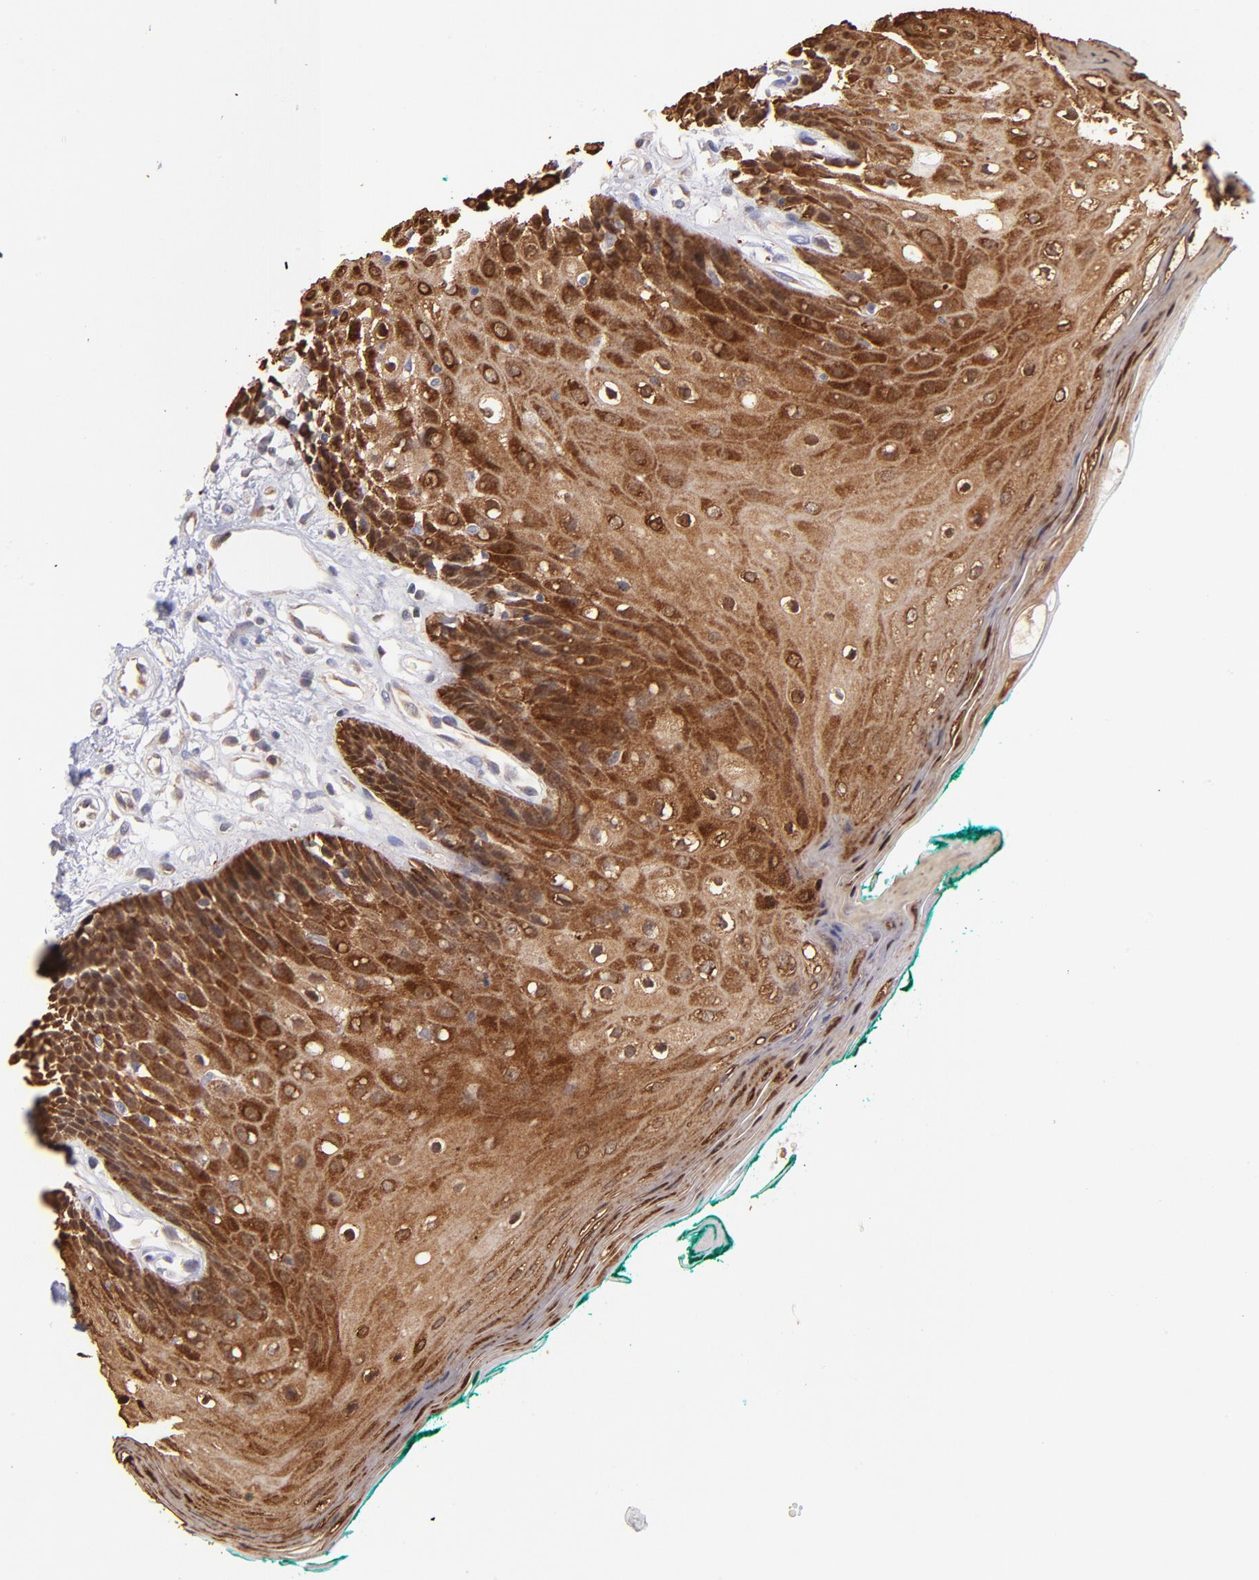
{"staining": {"intensity": "strong", "quantity": ">75%", "location": "cytoplasmic/membranous,nuclear"}, "tissue": "oral mucosa", "cell_type": "Squamous epithelial cells", "image_type": "normal", "snomed": [{"axis": "morphology", "description": "Normal tissue, NOS"}, {"axis": "morphology", "description": "Squamous cell carcinoma, NOS"}, {"axis": "topography", "description": "Skeletal muscle"}, {"axis": "topography", "description": "Oral tissue"}, {"axis": "topography", "description": "Head-Neck"}], "caption": "IHC (DAB (3,3'-diaminobenzidine)) staining of unremarkable human oral mucosa reveals strong cytoplasmic/membranous,nuclear protein positivity in approximately >75% of squamous epithelial cells. (DAB IHC with brightfield microscopy, high magnification).", "gene": "YWHAB", "patient": {"sex": "female", "age": 84}}